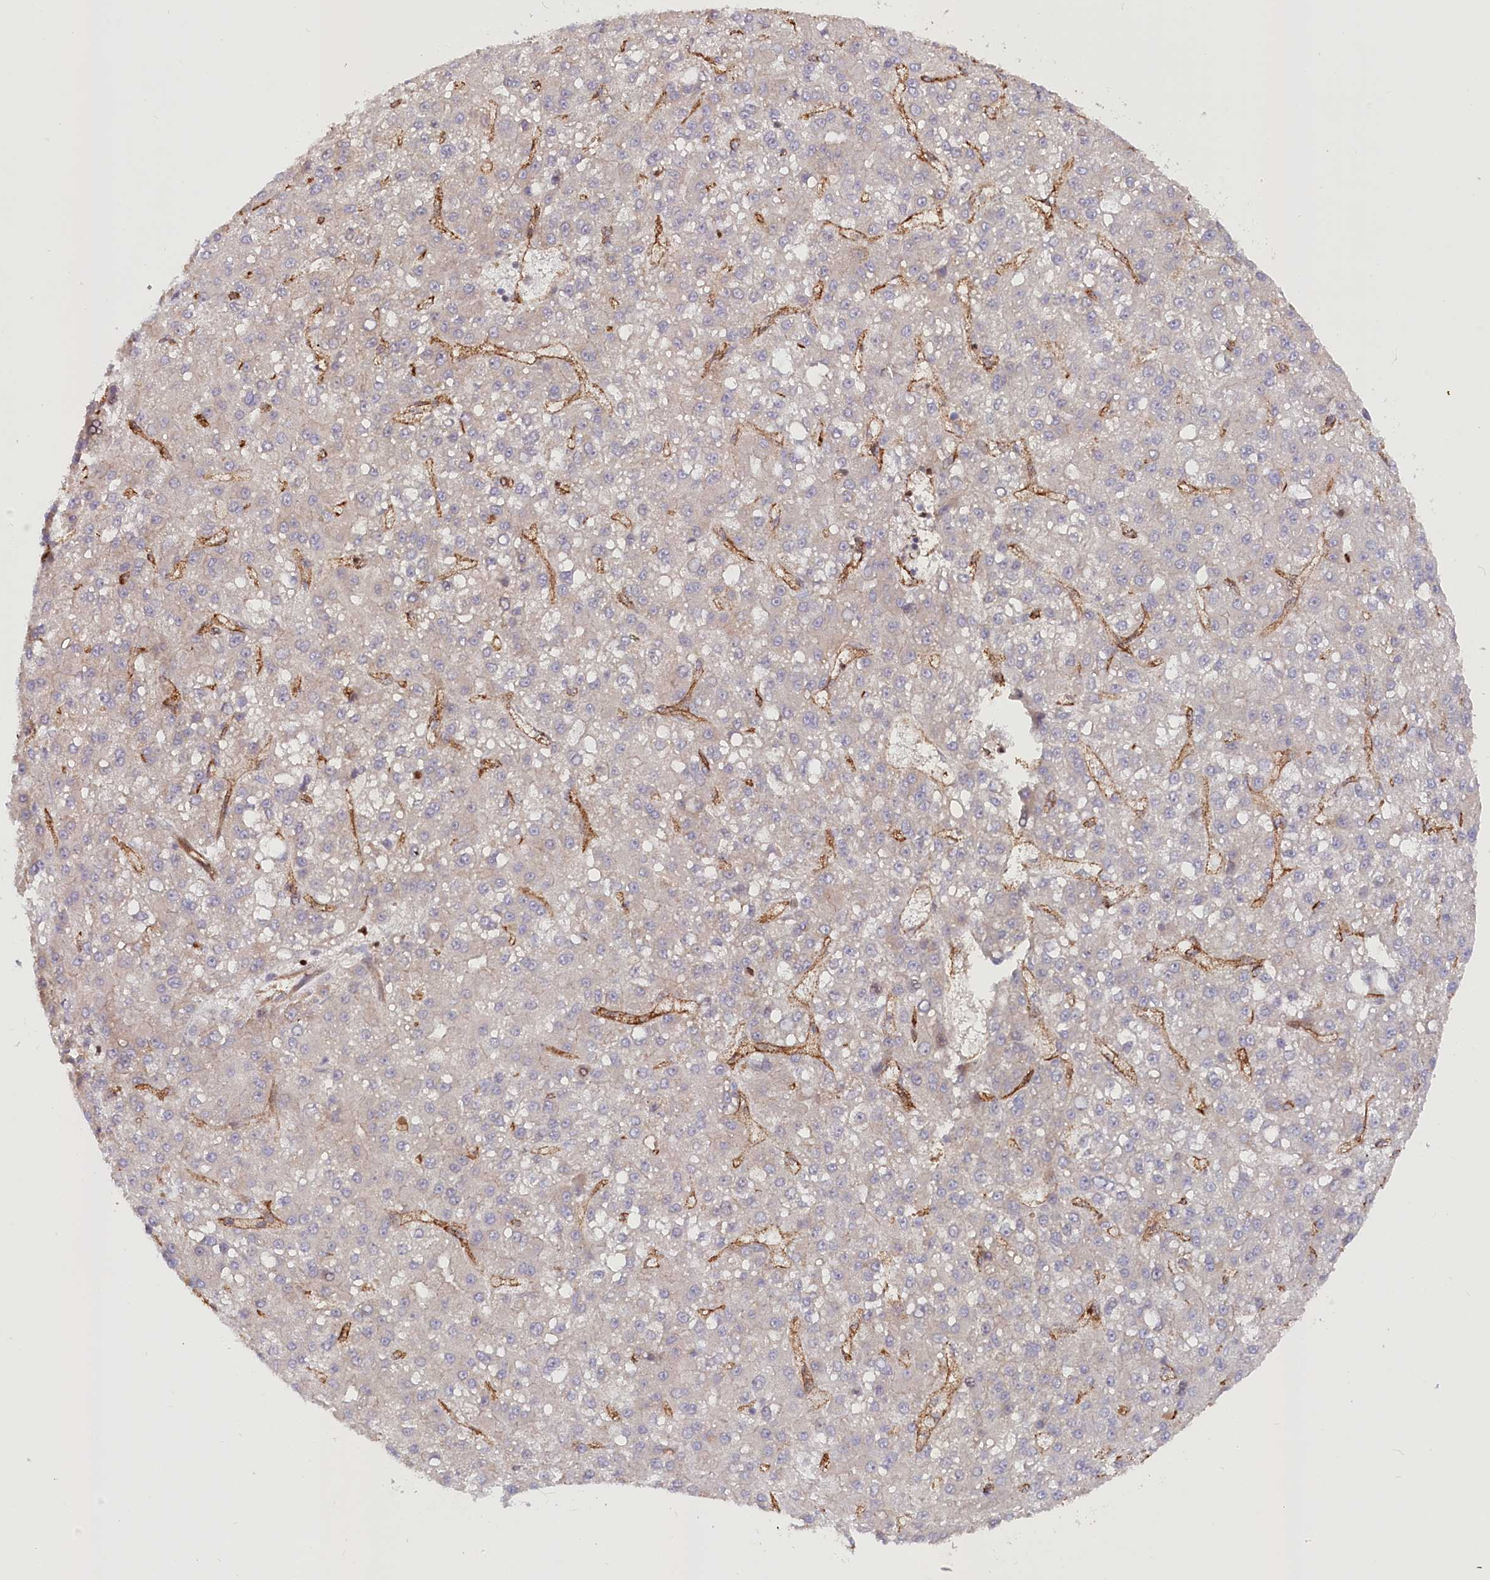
{"staining": {"intensity": "negative", "quantity": "none", "location": "none"}, "tissue": "liver cancer", "cell_type": "Tumor cells", "image_type": "cancer", "snomed": [{"axis": "morphology", "description": "Carcinoma, Hepatocellular, NOS"}, {"axis": "topography", "description": "Liver"}], "caption": "Tumor cells are negative for brown protein staining in liver cancer (hepatocellular carcinoma). Nuclei are stained in blue.", "gene": "MTPAP", "patient": {"sex": "male", "age": 67}}